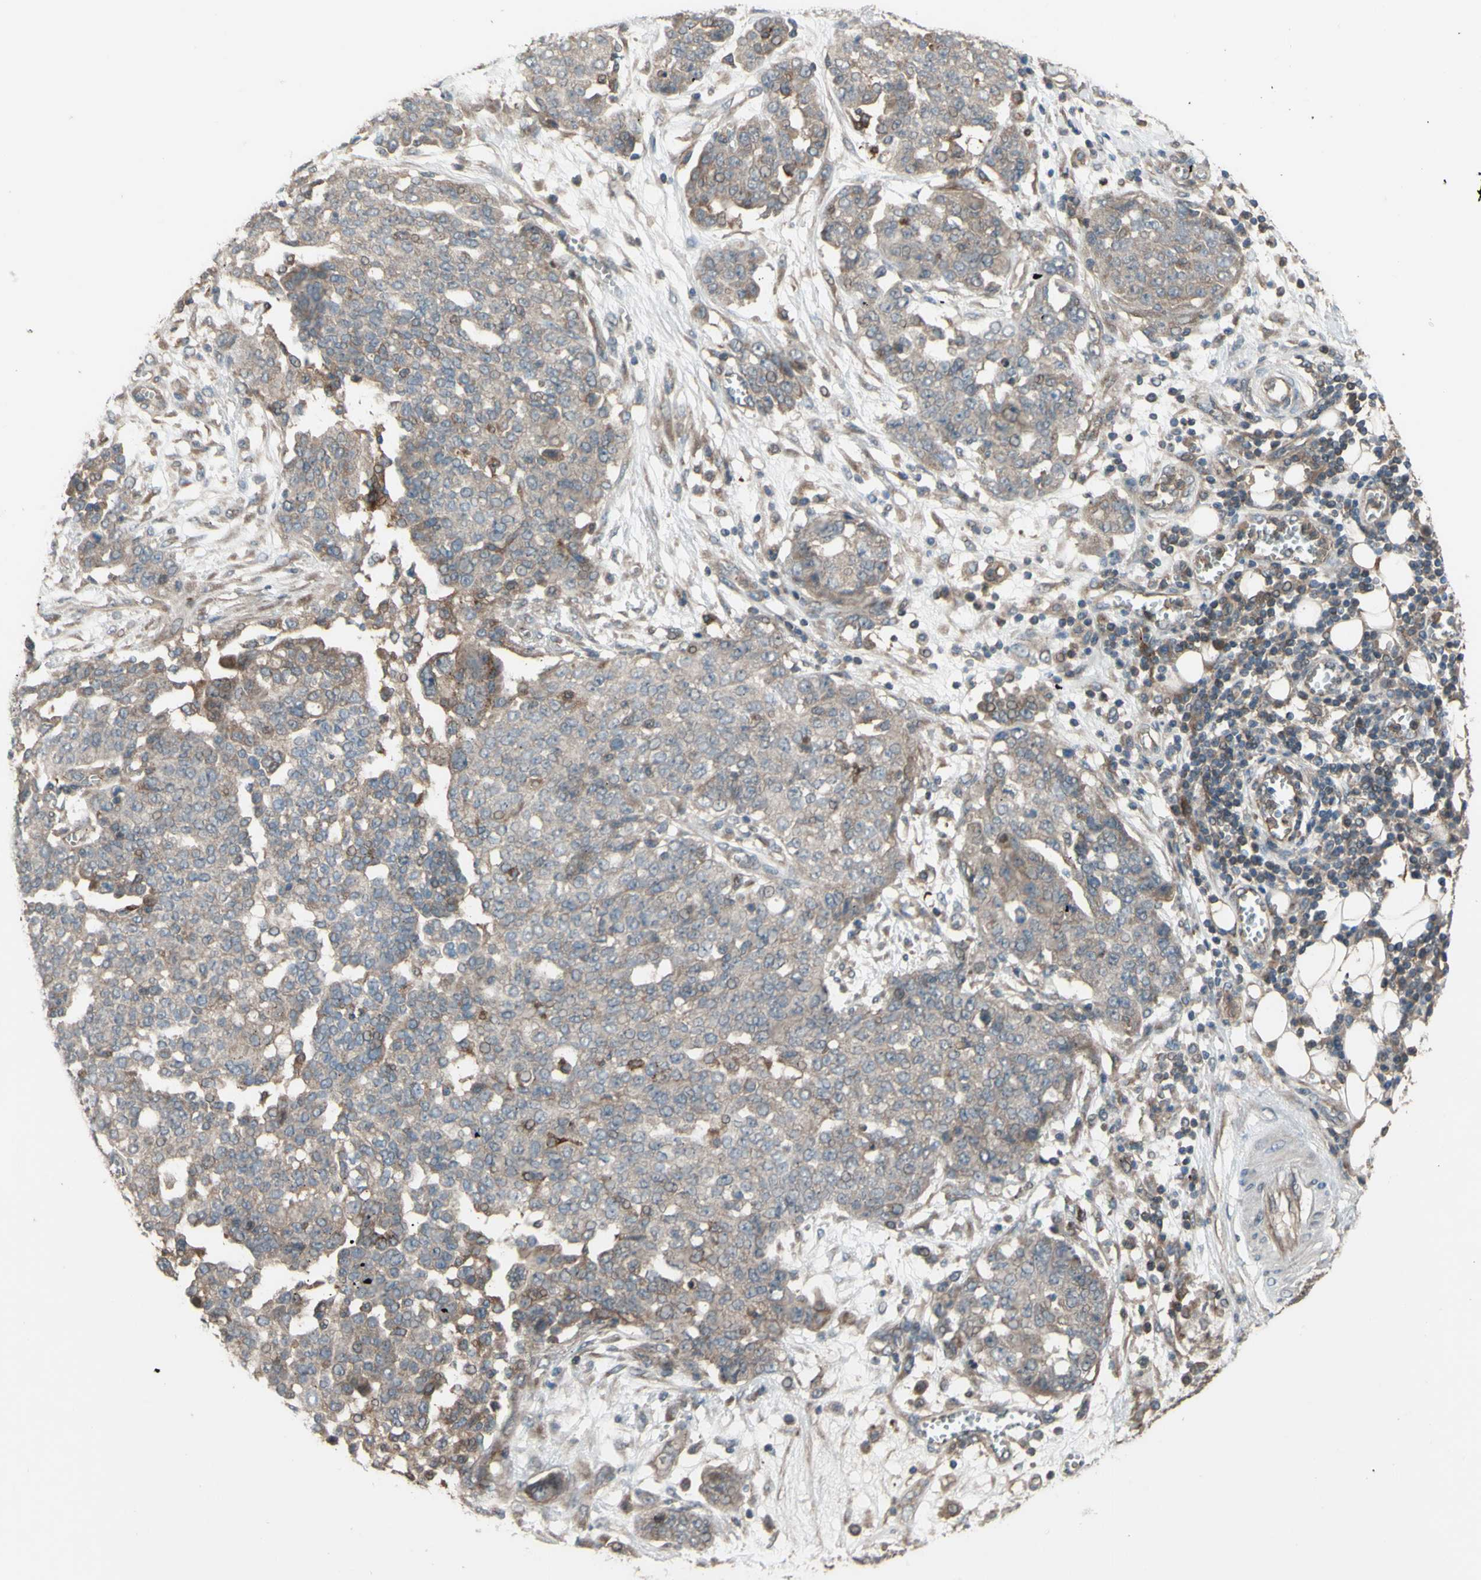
{"staining": {"intensity": "weak", "quantity": ">75%", "location": "cytoplasmic/membranous"}, "tissue": "ovarian cancer", "cell_type": "Tumor cells", "image_type": "cancer", "snomed": [{"axis": "morphology", "description": "Cystadenocarcinoma, serous, NOS"}, {"axis": "topography", "description": "Soft tissue"}, {"axis": "topography", "description": "Ovary"}], "caption": "A low amount of weak cytoplasmic/membranous expression is seen in approximately >75% of tumor cells in serous cystadenocarcinoma (ovarian) tissue.", "gene": "SHROOM4", "patient": {"sex": "female", "age": 57}}